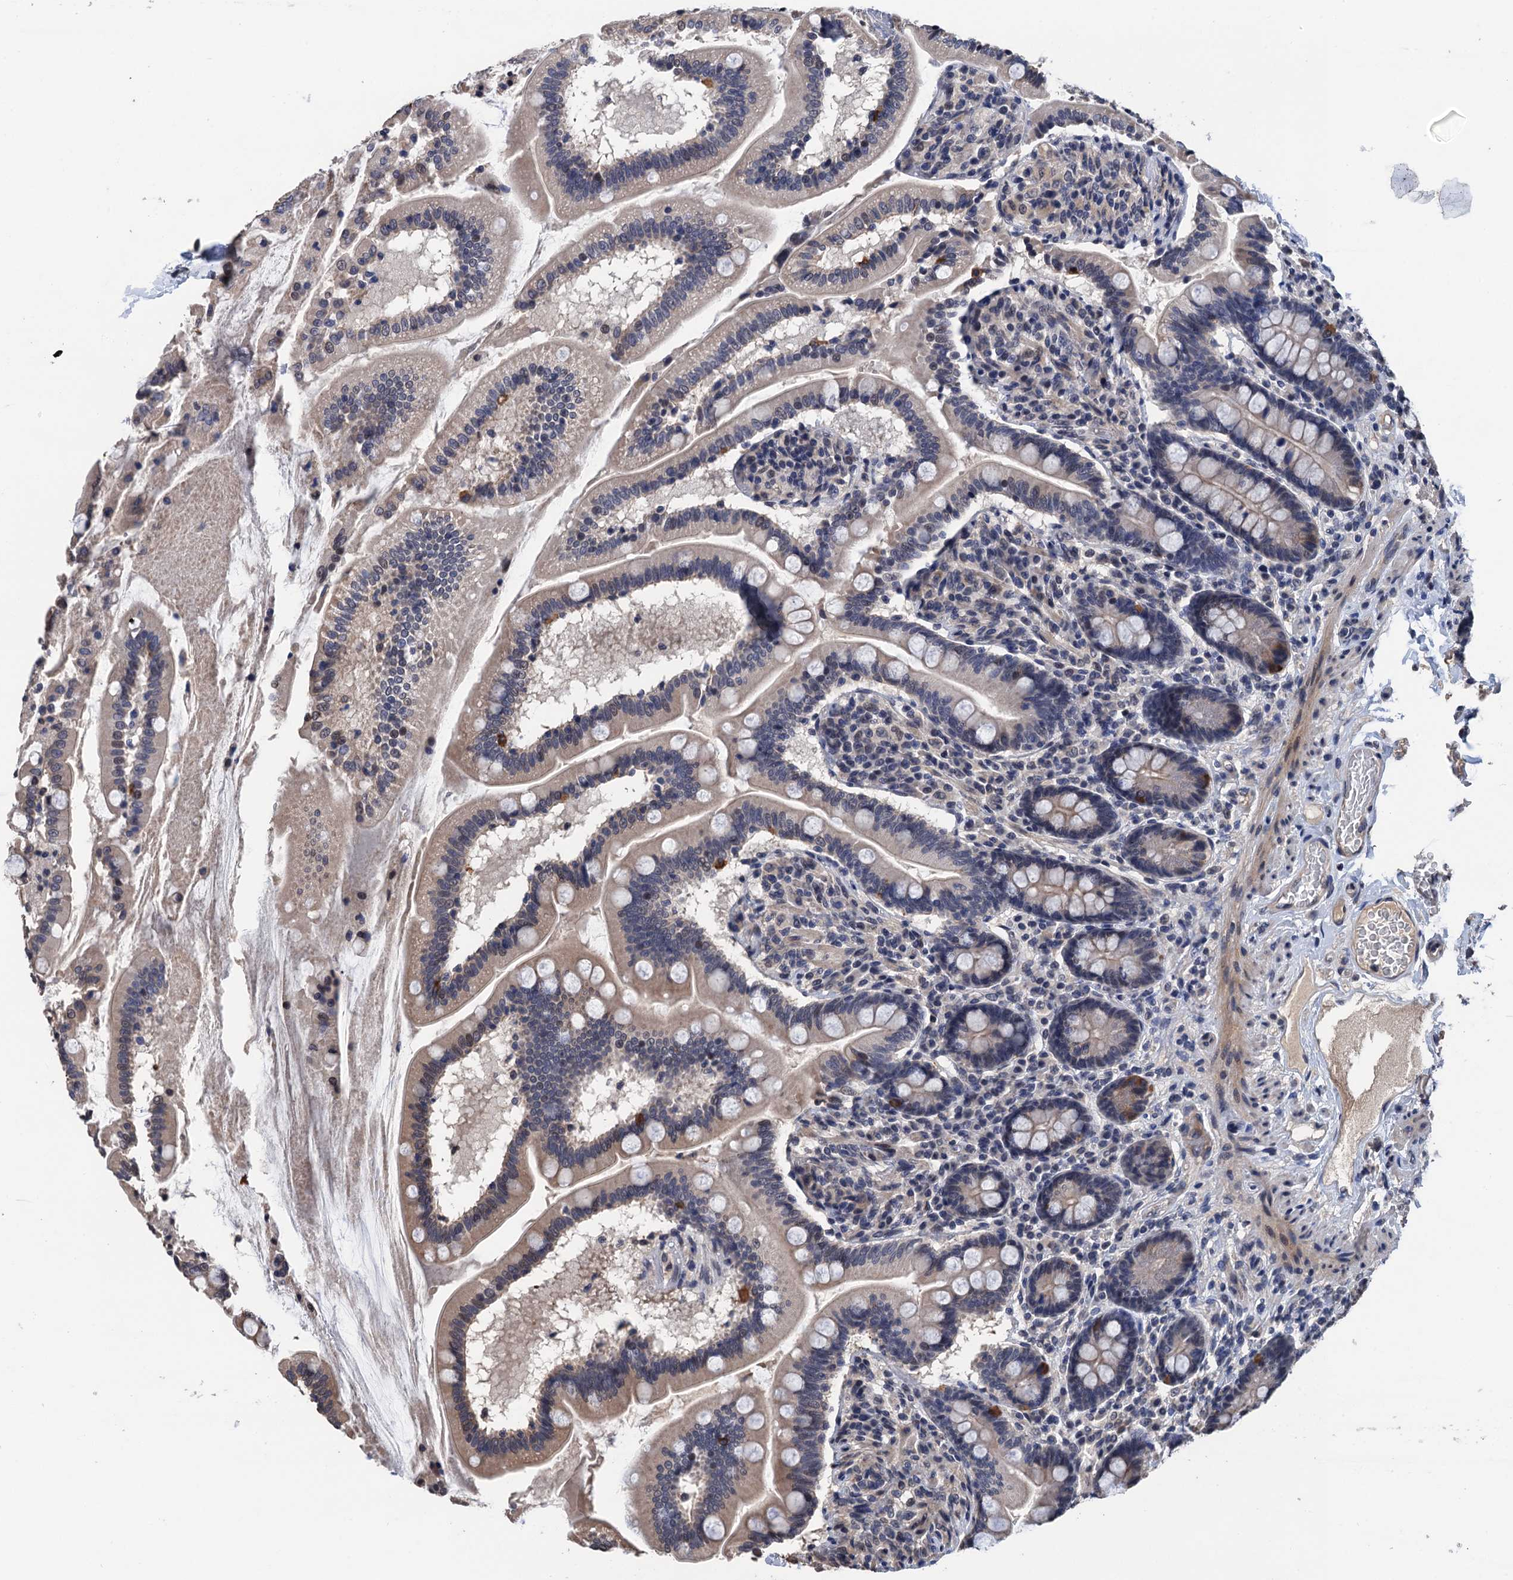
{"staining": {"intensity": "weak", "quantity": "<25%", "location": "cytoplasmic/membranous"}, "tissue": "small intestine", "cell_type": "Glandular cells", "image_type": "normal", "snomed": [{"axis": "morphology", "description": "Normal tissue, NOS"}, {"axis": "topography", "description": "Small intestine"}], "caption": "High power microscopy micrograph of an immunohistochemistry photomicrograph of unremarkable small intestine, revealing no significant expression in glandular cells. Nuclei are stained in blue.", "gene": "ART5", "patient": {"sex": "female", "age": 64}}